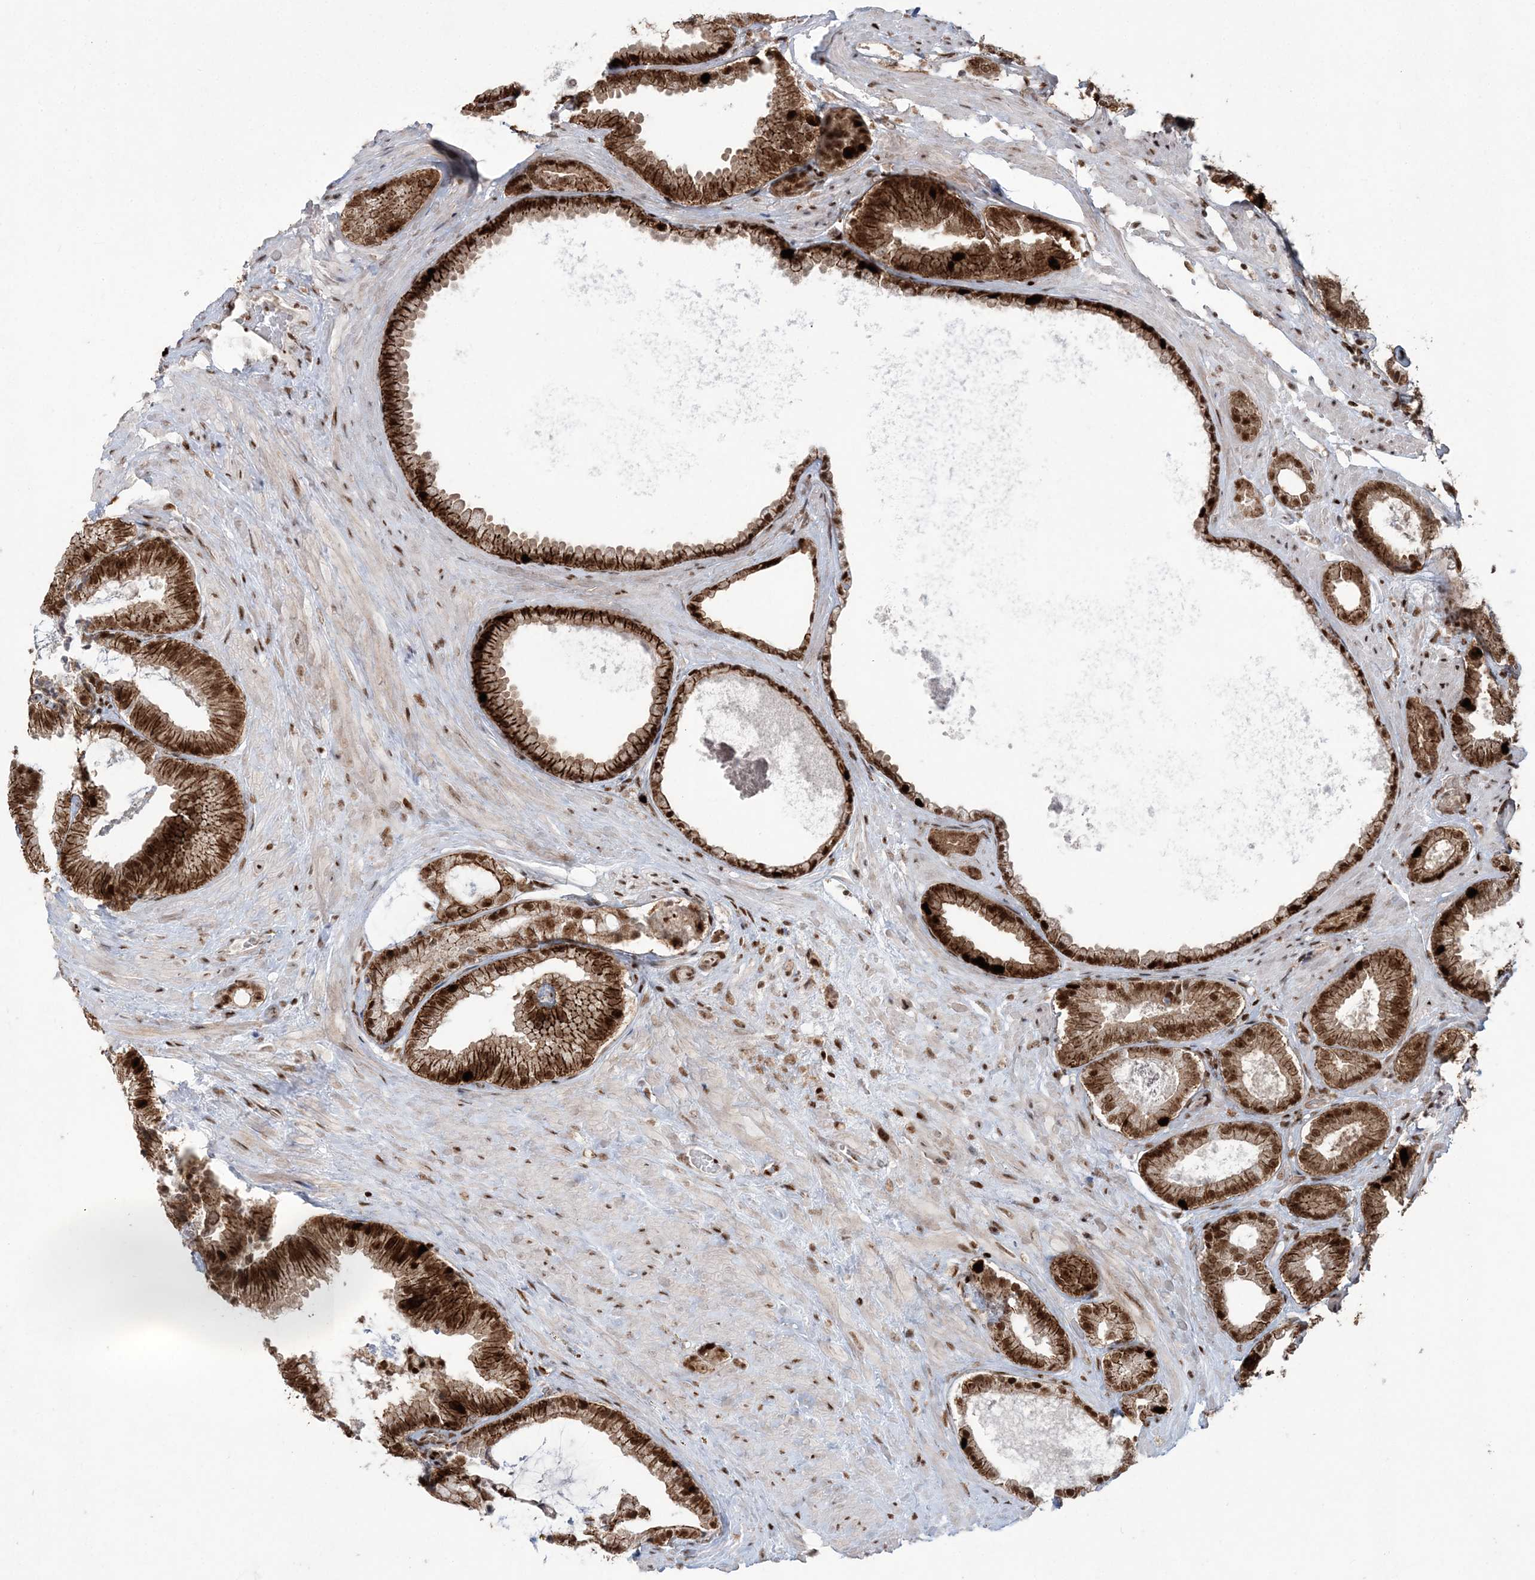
{"staining": {"intensity": "strong", "quantity": ">75%", "location": "cytoplasmic/membranous,nuclear"}, "tissue": "prostate cancer", "cell_type": "Tumor cells", "image_type": "cancer", "snomed": [{"axis": "morphology", "description": "Adenocarcinoma, Low grade"}, {"axis": "topography", "description": "Prostate"}], "caption": "Adenocarcinoma (low-grade) (prostate) tissue reveals strong cytoplasmic/membranous and nuclear positivity in approximately >75% of tumor cells (IHC, brightfield microscopy, high magnification).", "gene": "LIG1", "patient": {"sex": "male", "age": 71}}